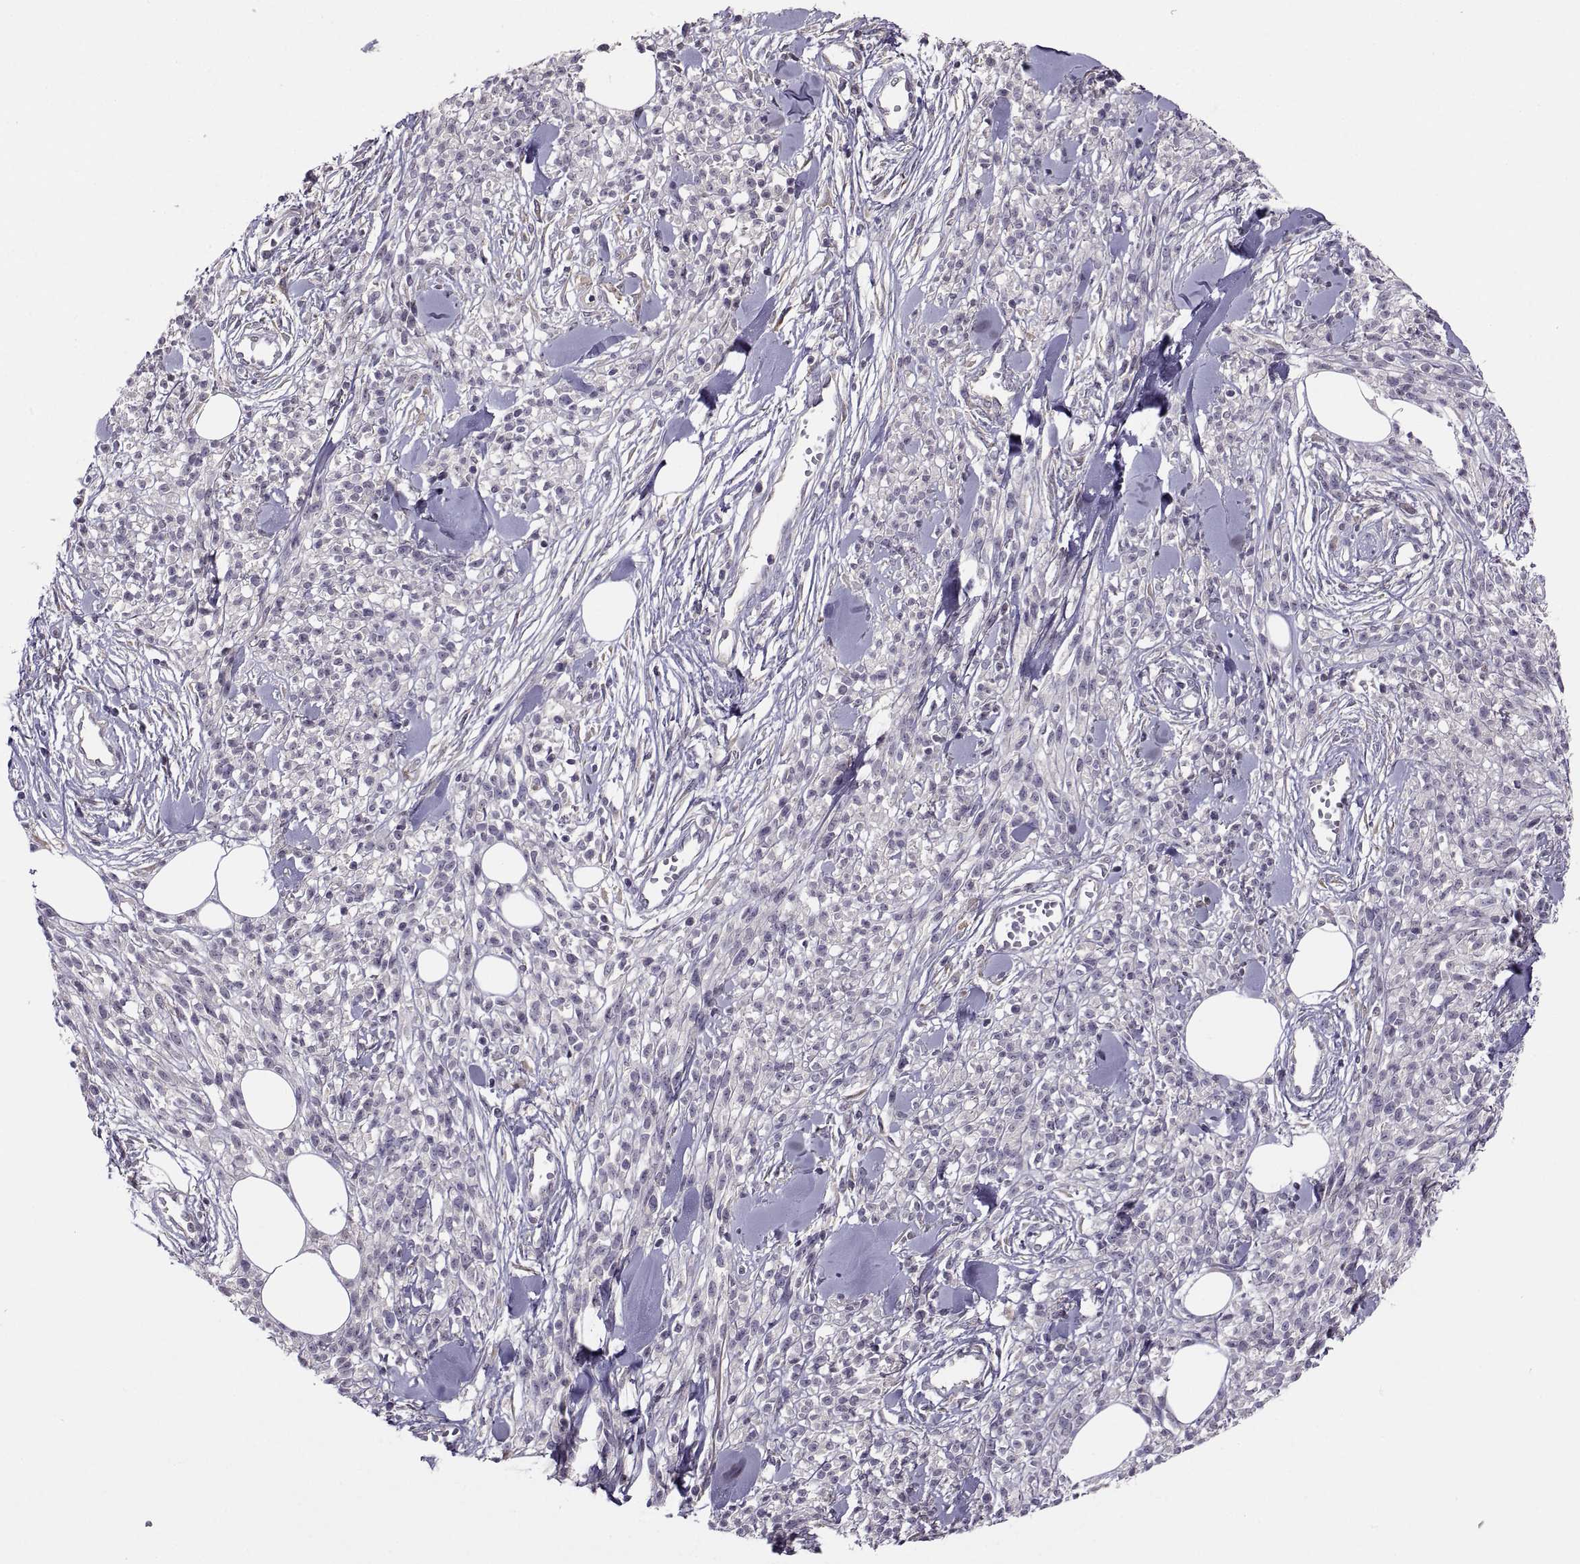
{"staining": {"intensity": "negative", "quantity": "none", "location": "none"}, "tissue": "melanoma", "cell_type": "Tumor cells", "image_type": "cancer", "snomed": [{"axis": "morphology", "description": "Malignant melanoma, NOS"}, {"axis": "topography", "description": "Skin"}, {"axis": "topography", "description": "Skin of trunk"}], "caption": "This is an immunohistochemistry (IHC) micrograph of malignant melanoma. There is no positivity in tumor cells.", "gene": "ACSBG2", "patient": {"sex": "male", "age": 74}}